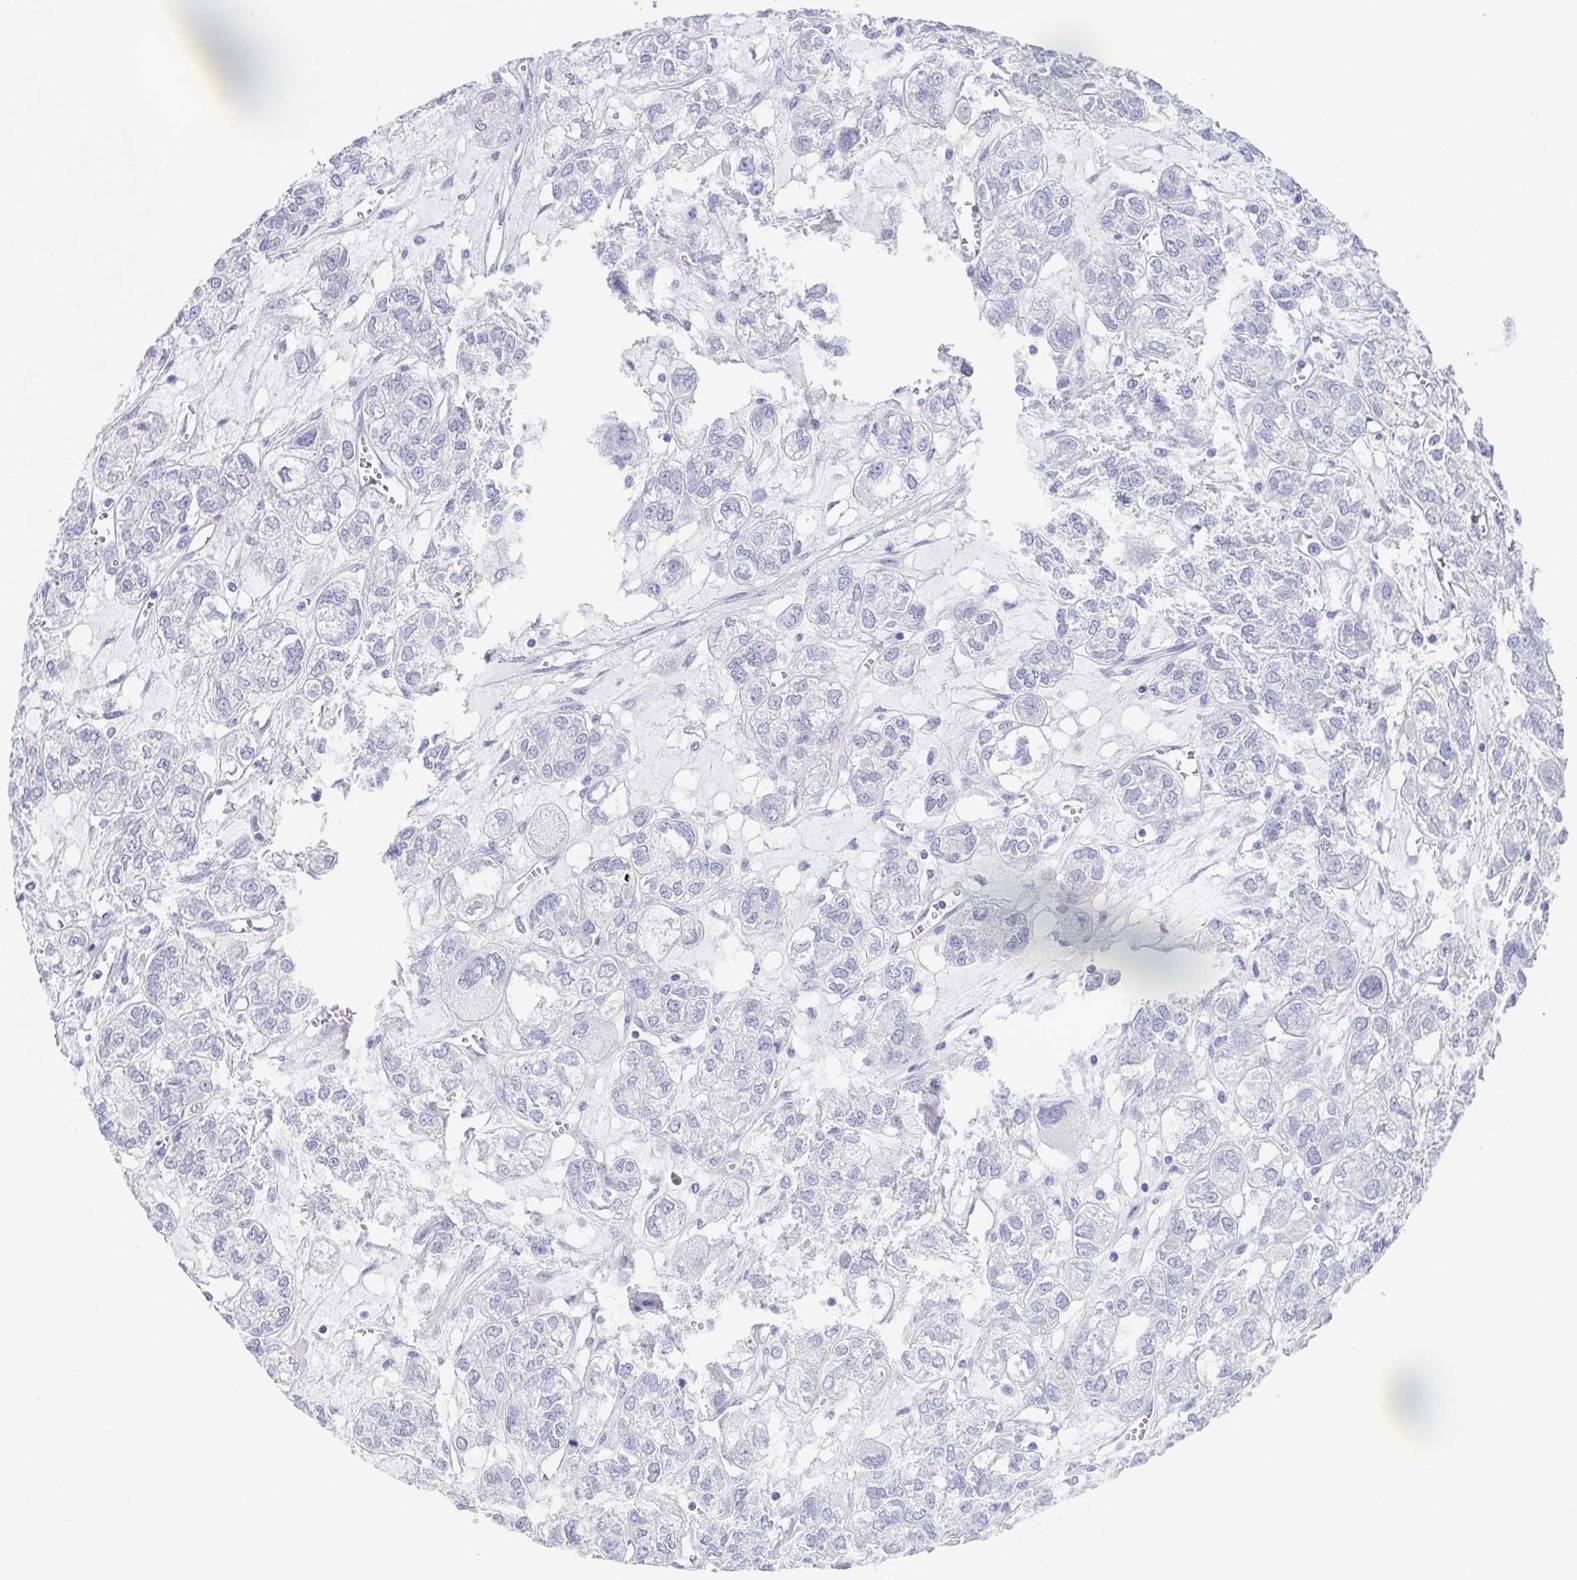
{"staining": {"intensity": "negative", "quantity": "none", "location": "none"}, "tissue": "ovarian cancer", "cell_type": "Tumor cells", "image_type": "cancer", "snomed": [{"axis": "morphology", "description": "Carcinoma, endometroid"}, {"axis": "topography", "description": "Ovary"}], "caption": "Immunohistochemical staining of ovarian cancer (endometroid carcinoma) shows no significant positivity in tumor cells. The staining was performed using DAB (3,3'-diaminobenzidine) to visualize the protein expression in brown, while the nuclei were stained in blue with hematoxylin (Magnification: 20x).", "gene": "DYNC1I1", "patient": {"sex": "female", "age": 64}}